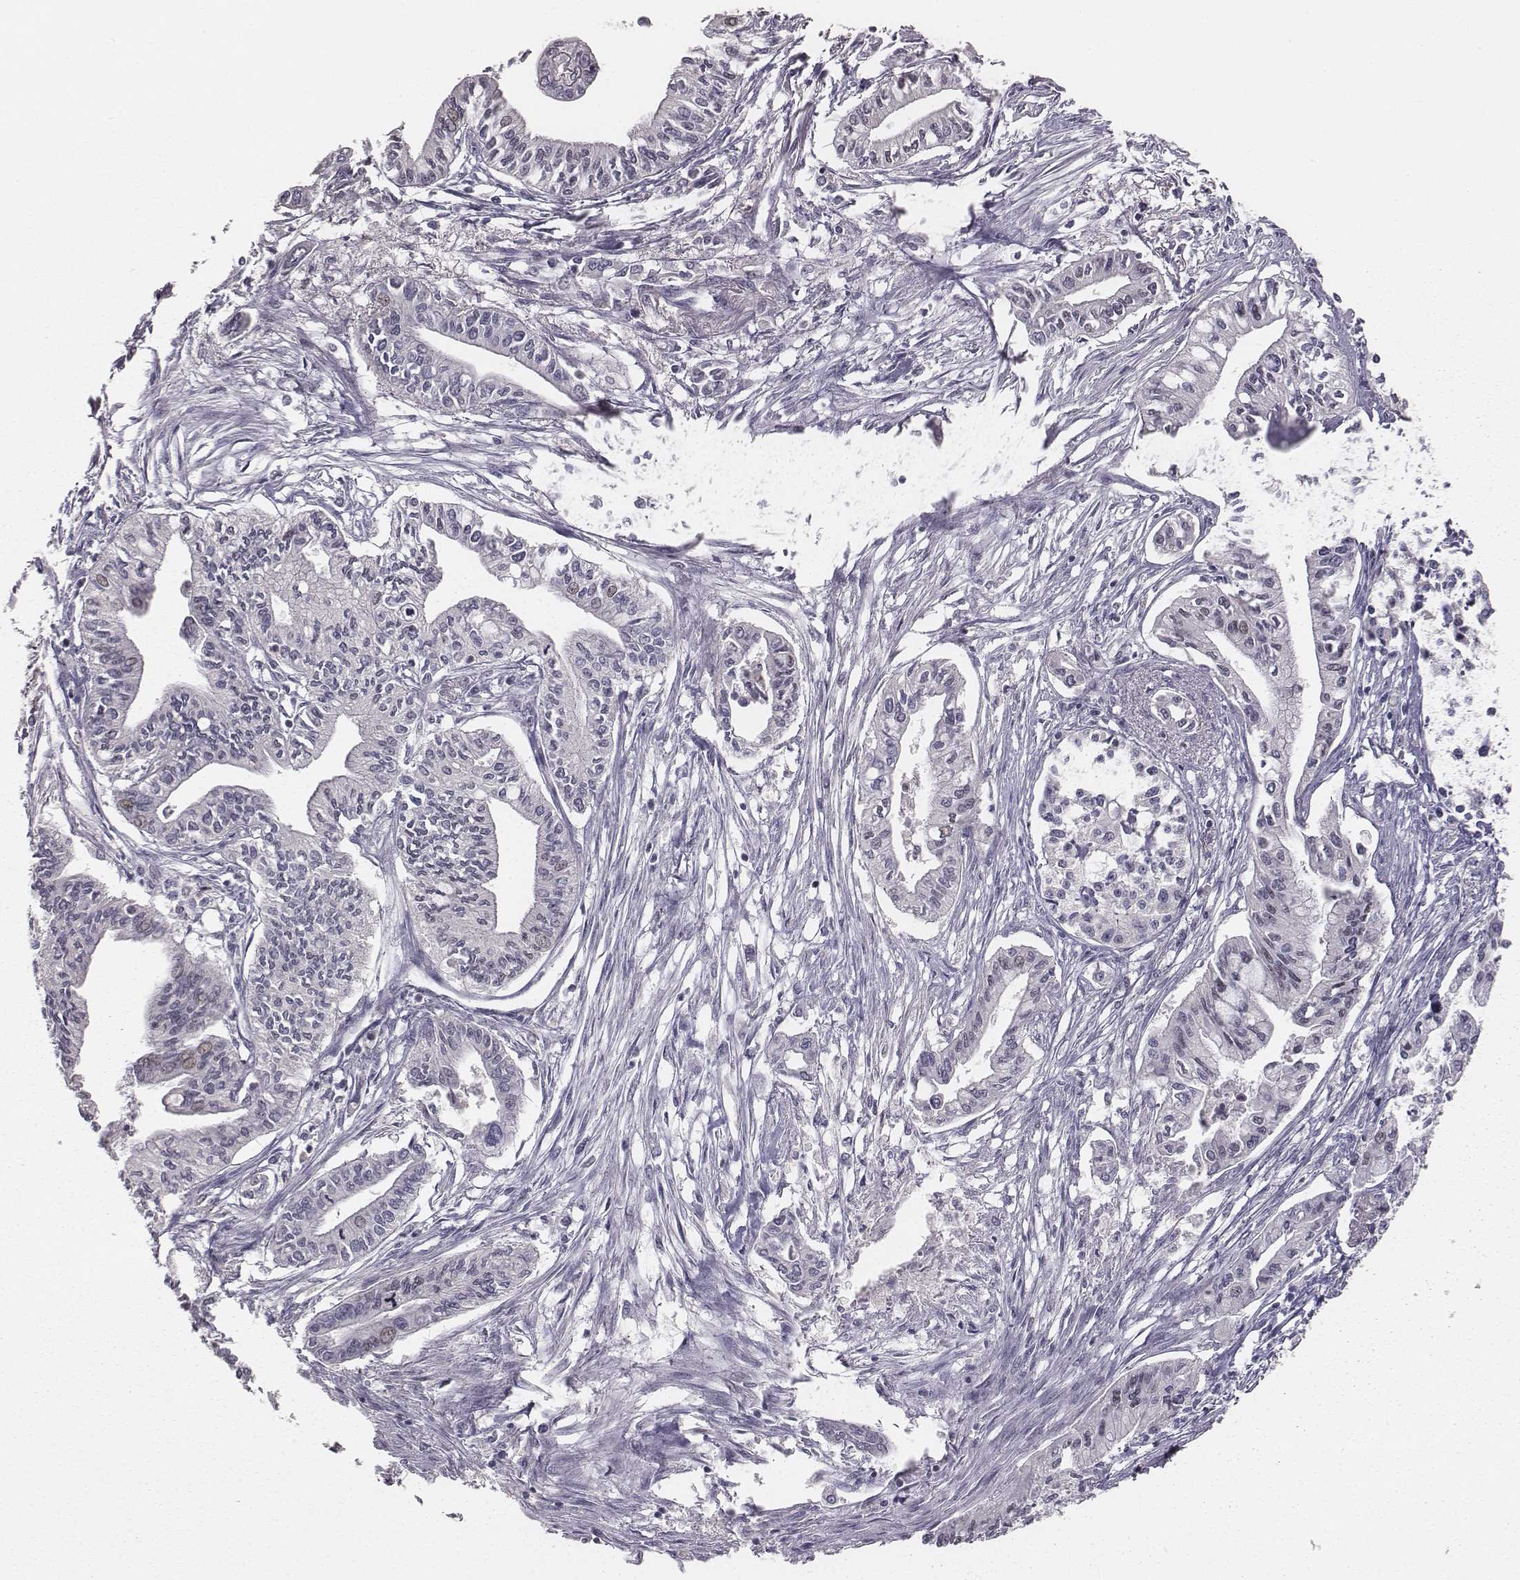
{"staining": {"intensity": "negative", "quantity": "none", "location": "none"}, "tissue": "pancreatic cancer", "cell_type": "Tumor cells", "image_type": "cancer", "snomed": [{"axis": "morphology", "description": "Adenocarcinoma, NOS"}, {"axis": "topography", "description": "Pancreas"}], "caption": "Pancreatic cancer was stained to show a protein in brown. There is no significant expression in tumor cells.", "gene": "NIFK", "patient": {"sex": "male", "age": 60}}